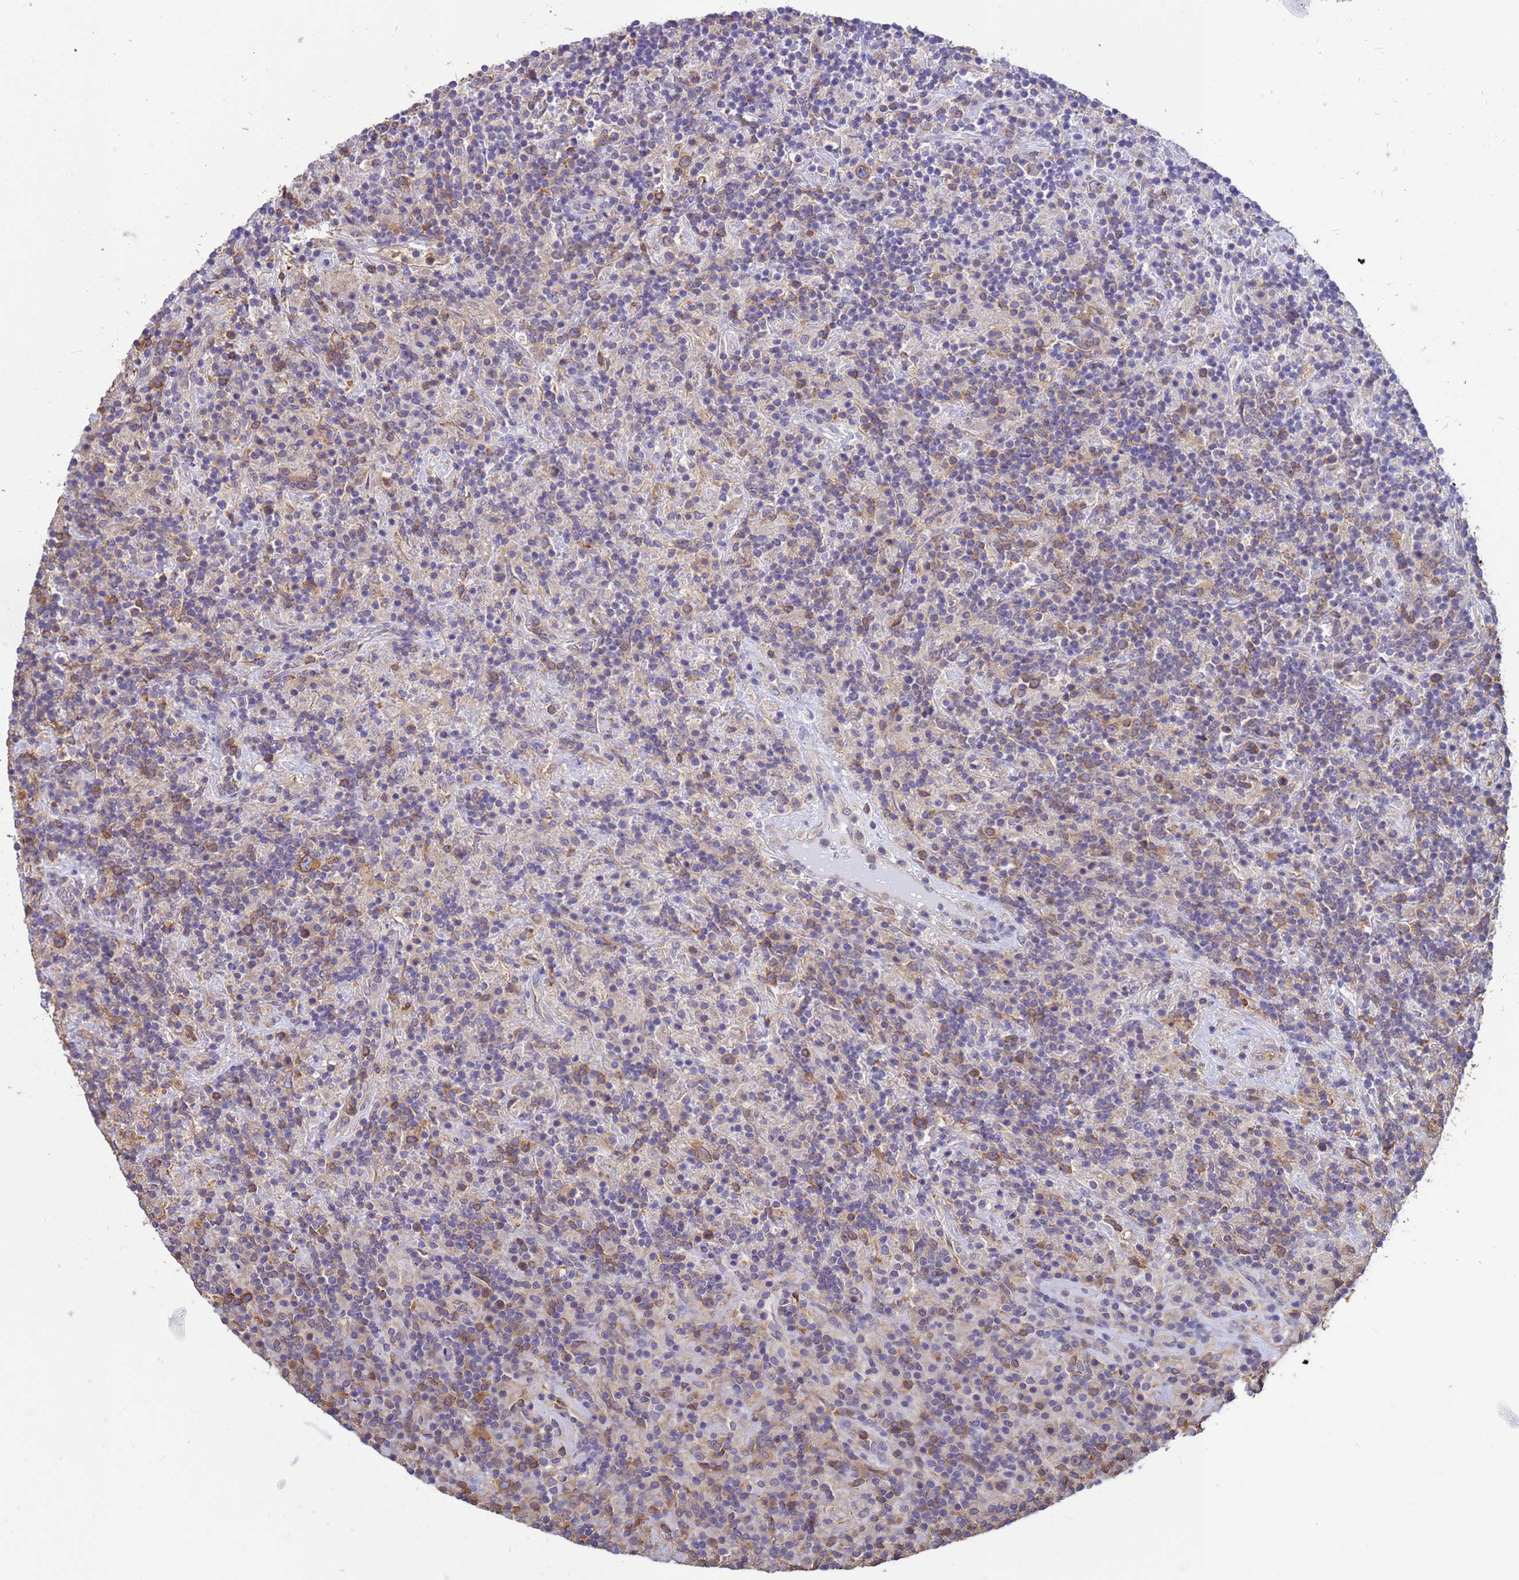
{"staining": {"intensity": "moderate", "quantity": ">75%", "location": "cytoplasmic/membranous"}, "tissue": "lymphoma", "cell_type": "Tumor cells", "image_type": "cancer", "snomed": [{"axis": "morphology", "description": "Hodgkin's disease, NOS"}, {"axis": "topography", "description": "Lymph node"}], "caption": "Immunohistochemical staining of human Hodgkin's disease displays medium levels of moderate cytoplasmic/membranous protein expression in approximately >75% of tumor cells.", "gene": "TUBB1", "patient": {"sex": "male", "age": 70}}